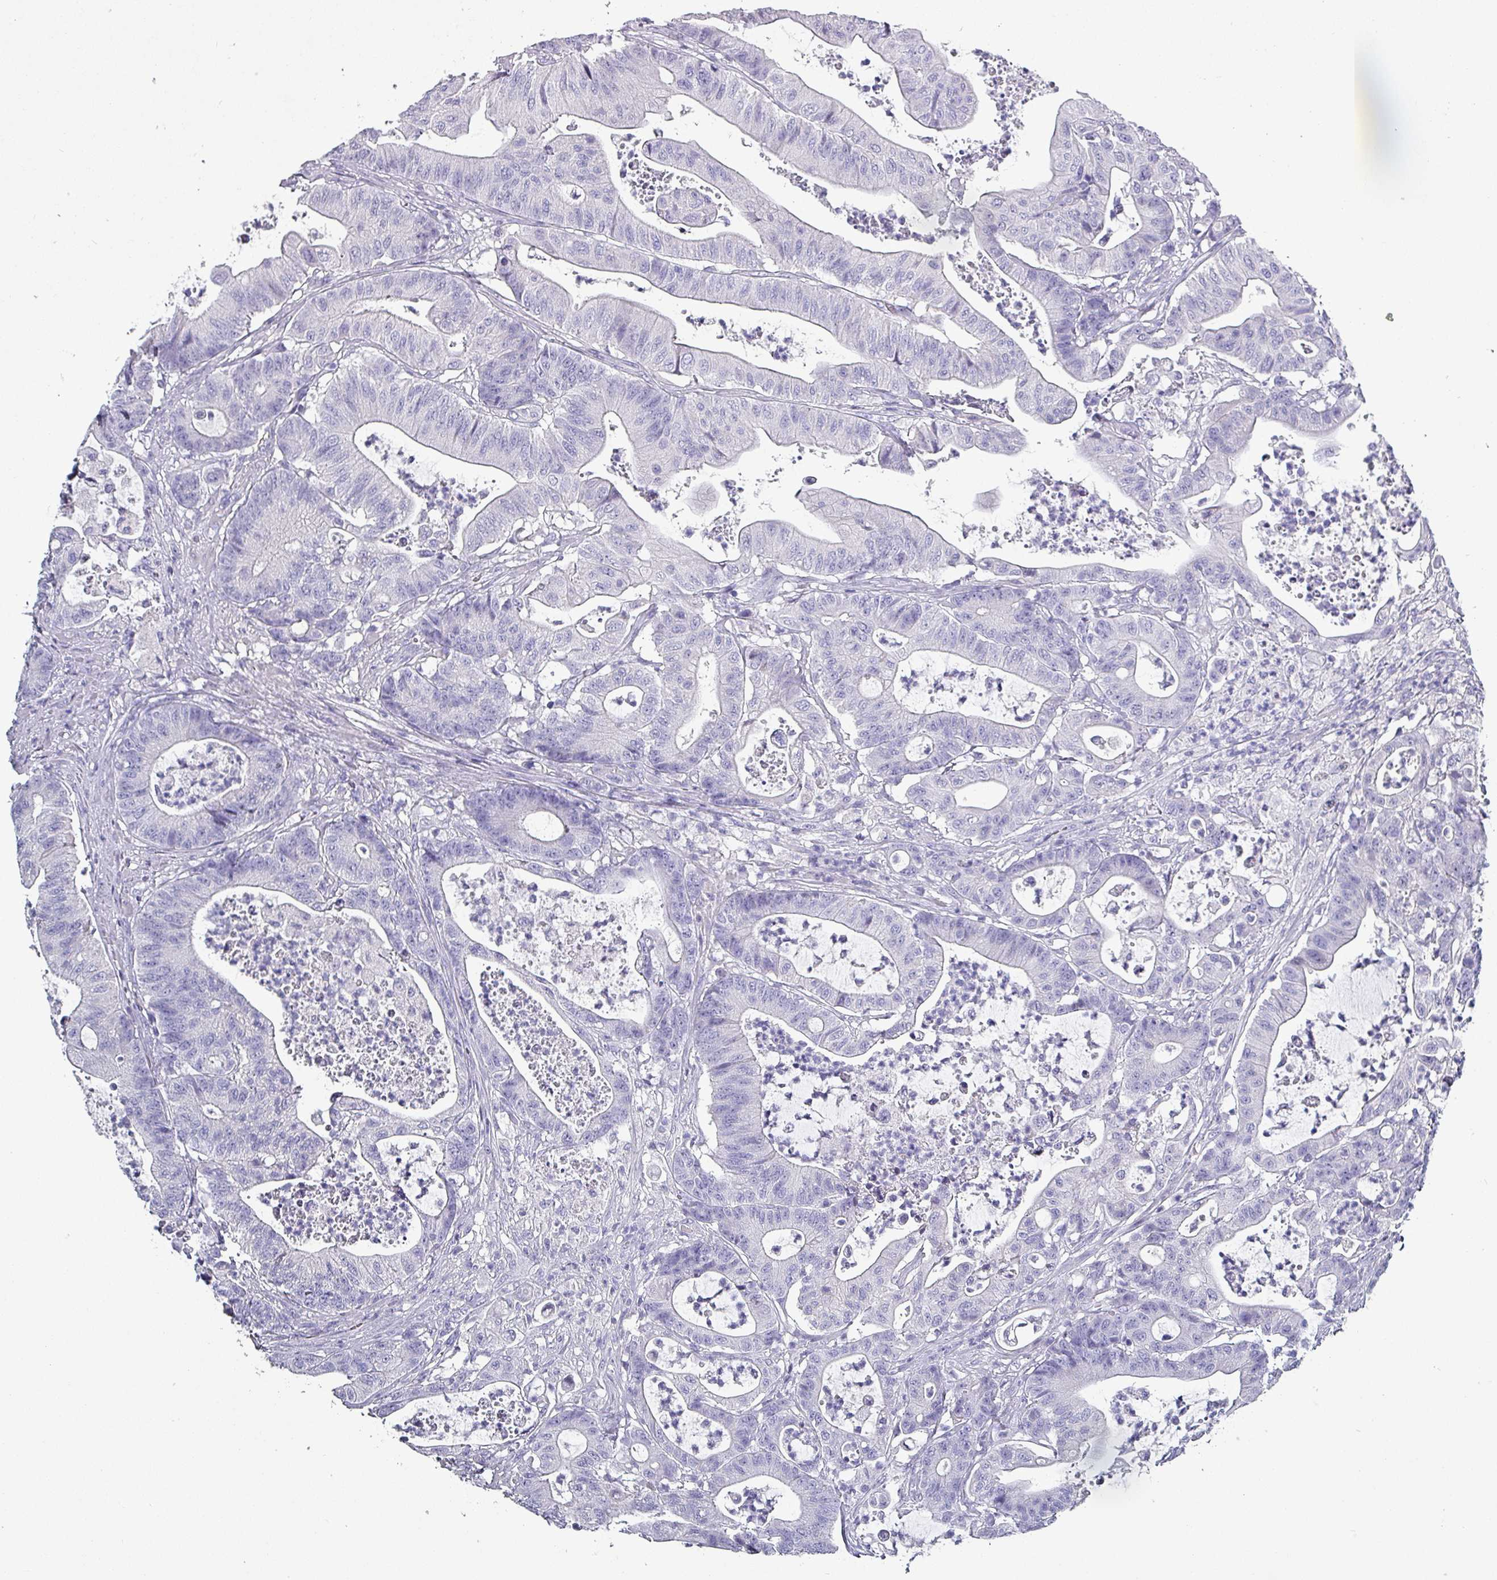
{"staining": {"intensity": "negative", "quantity": "none", "location": "none"}, "tissue": "colorectal cancer", "cell_type": "Tumor cells", "image_type": "cancer", "snomed": [{"axis": "morphology", "description": "Adenocarcinoma, NOS"}, {"axis": "topography", "description": "Colon"}], "caption": "Tumor cells show no significant expression in colorectal cancer (adenocarcinoma).", "gene": "INS-IGF2", "patient": {"sex": "female", "age": 84}}